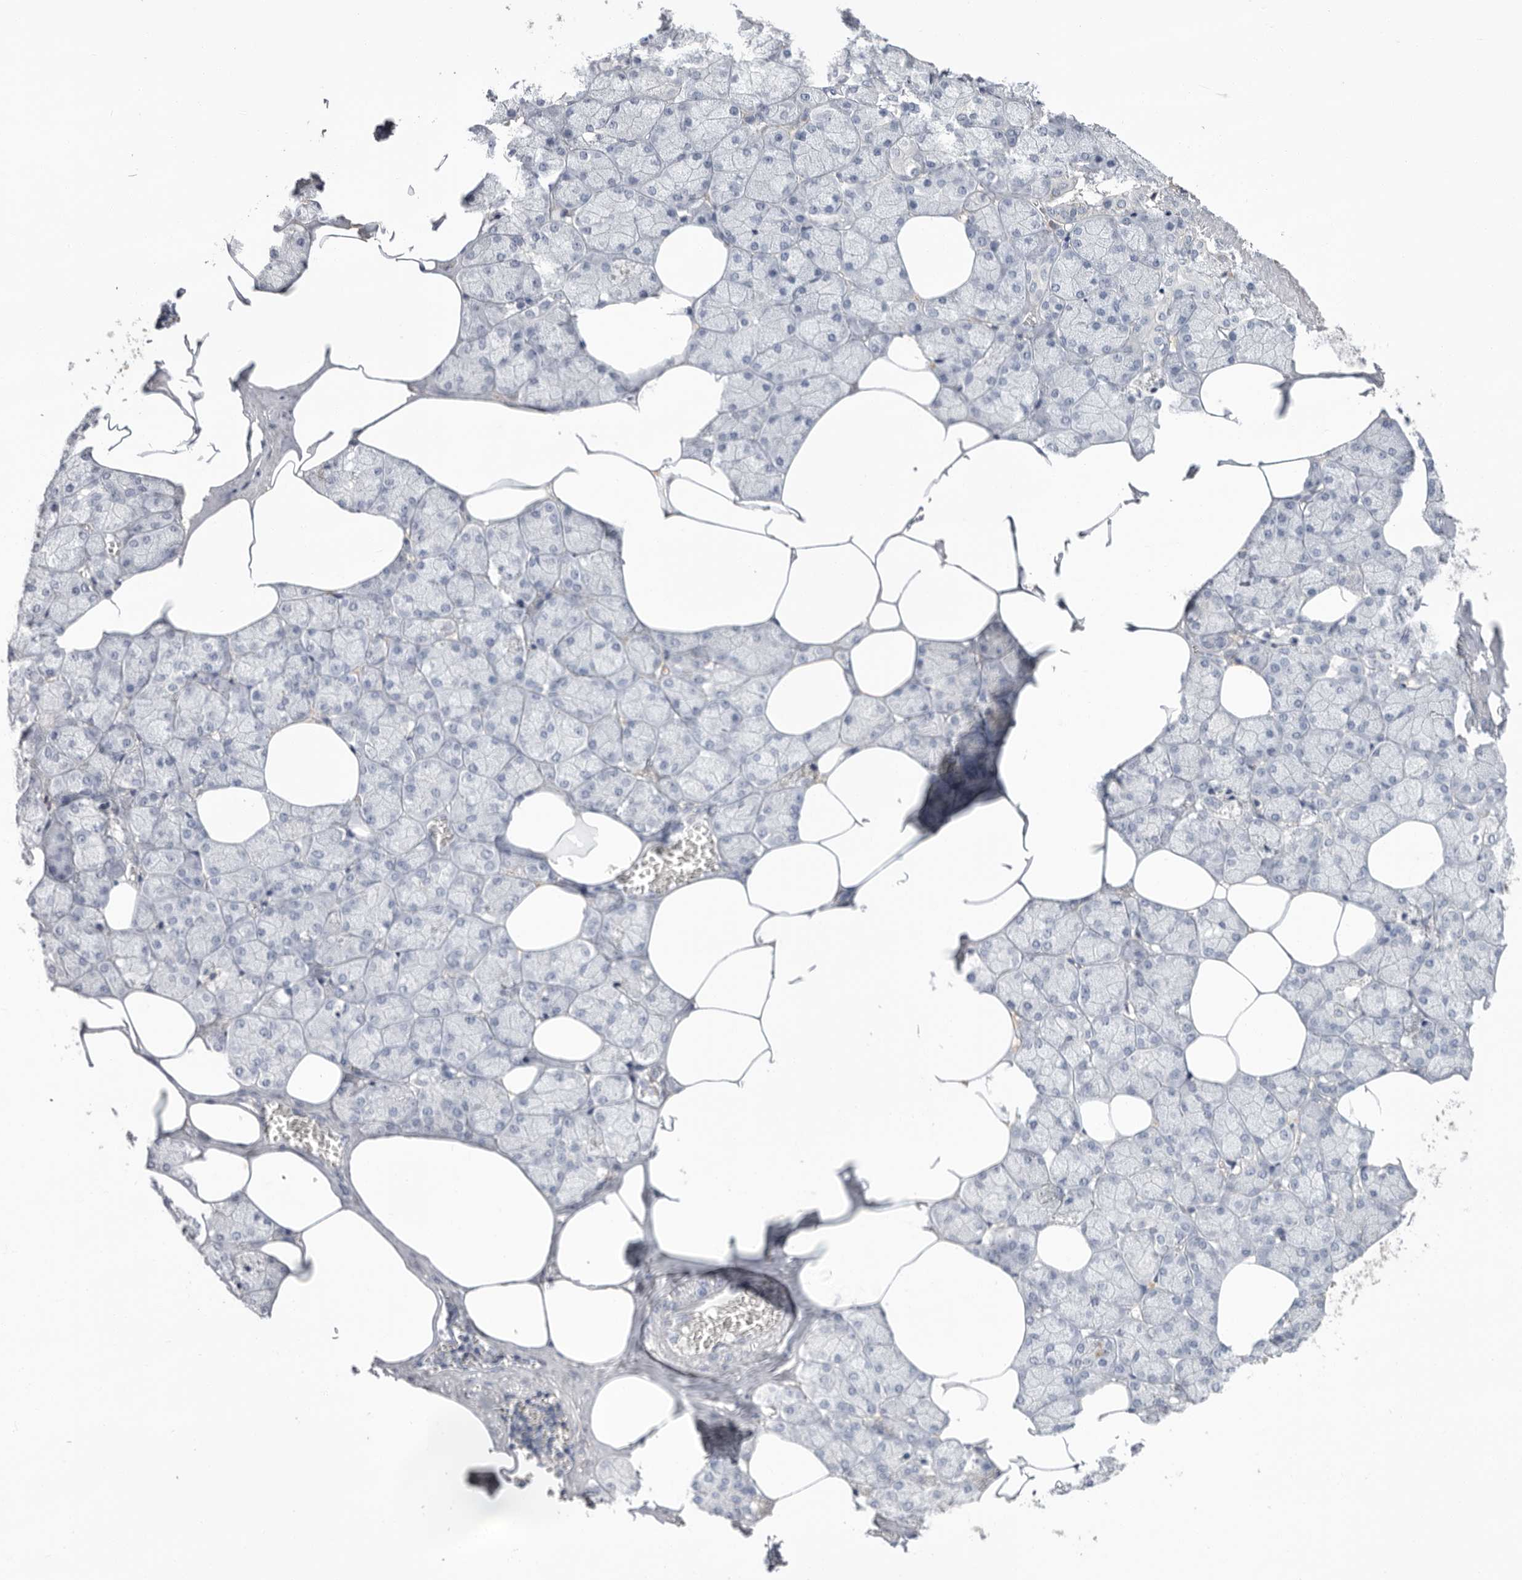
{"staining": {"intensity": "negative", "quantity": "none", "location": "none"}, "tissue": "salivary gland", "cell_type": "Glandular cells", "image_type": "normal", "snomed": [{"axis": "morphology", "description": "Normal tissue, NOS"}, {"axis": "topography", "description": "Salivary gland"}], "caption": "Immunohistochemistry (IHC) histopathology image of unremarkable salivary gland stained for a protein (brown), which displays no positivity in glandular cells. (IHC, brightfield microscopy, high magnification).", "gene": "APOA2", "patient": {"sex": "male", "age": 62}}